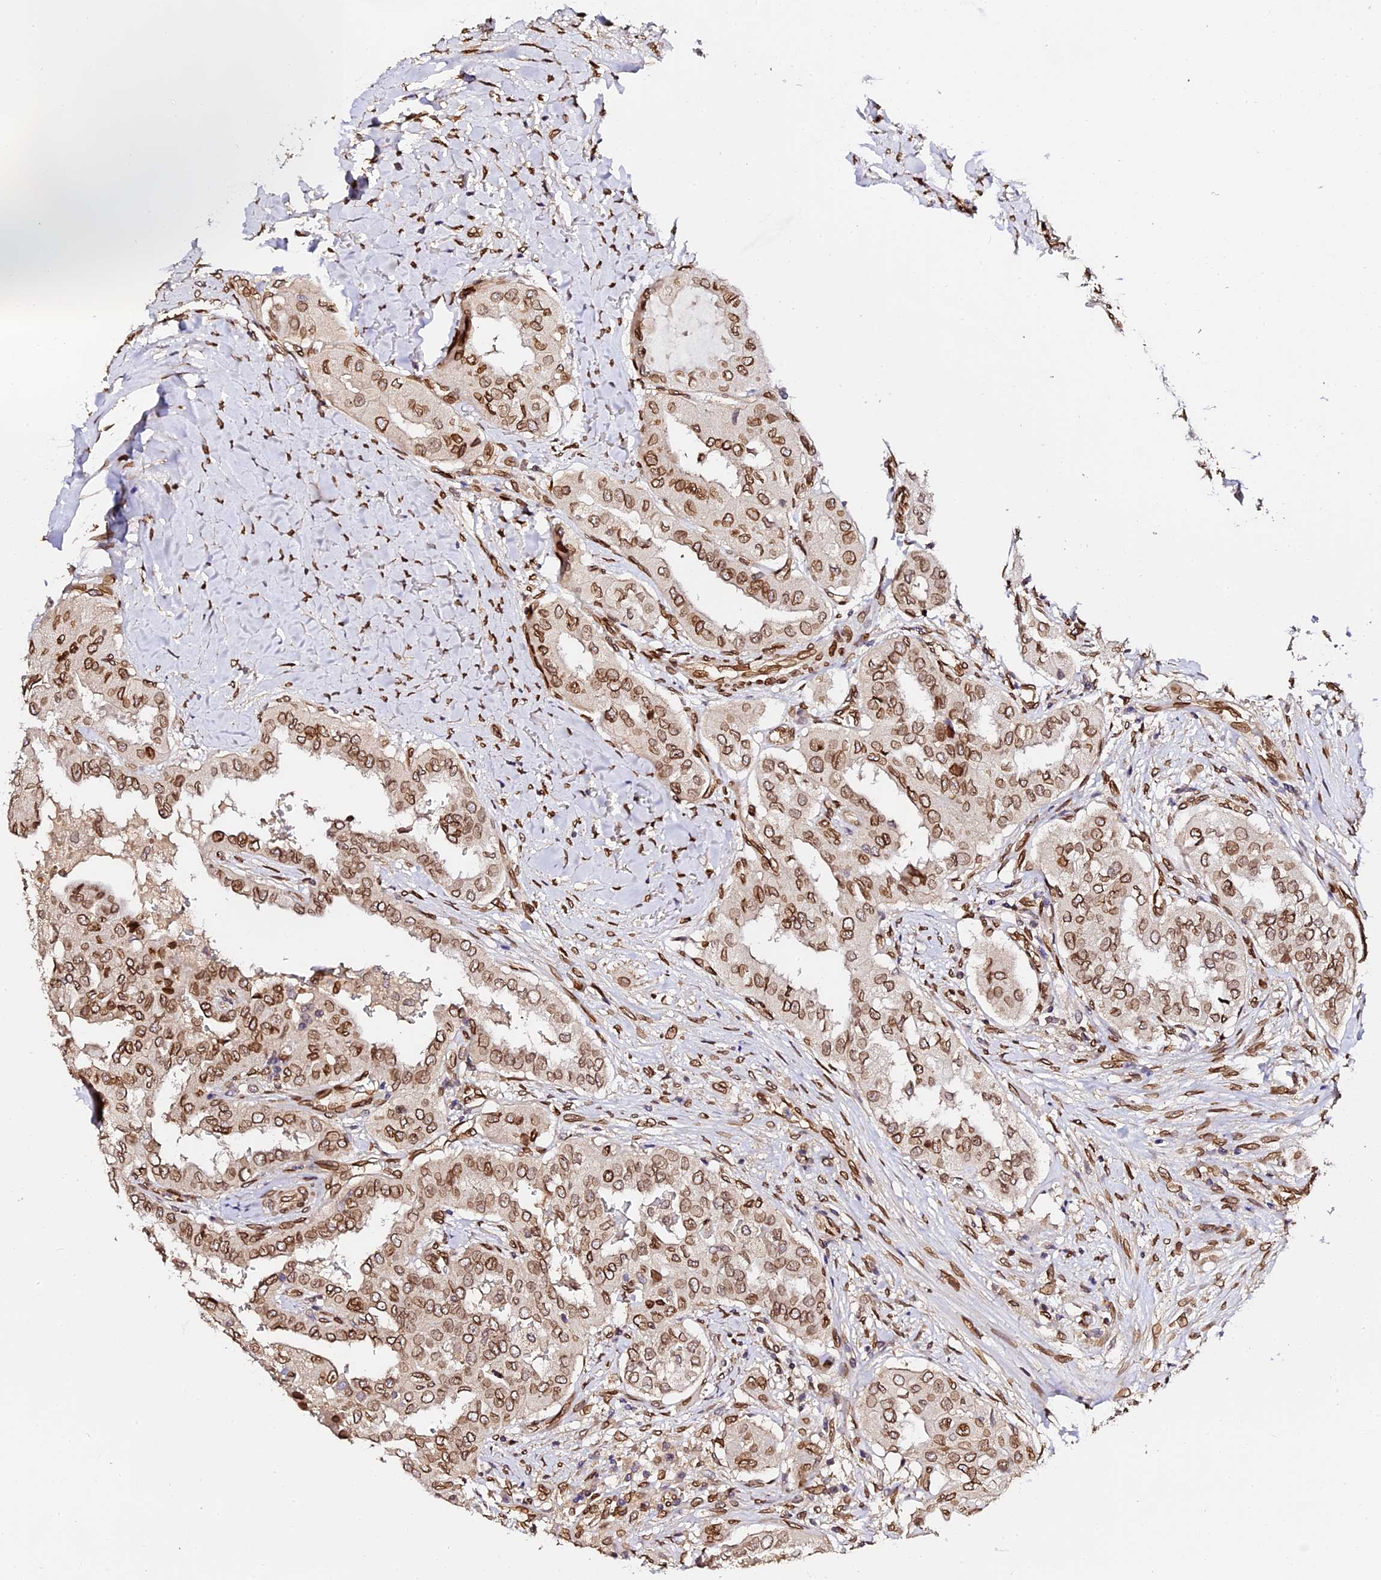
{"staining": {"intensity": "strong", "quantity": ">75%", "location": "cytoplasmic/membranous,nuclear"}, "tissue": "thyroid cancer", "cell_type": "Tumor cells", "image_type": "cancer", "snomed": [{"axis": "morphology", "description": "Papillary adenocarcinoma, NOS"}, {"axis": "topography", "description": "Thyroid gland"}], "caption": "This image demonstrates immunohistochemistry (IHC) staining of thyroid cancer, with high strong cytoplasmic/membranous and nuclear staining in approximately >75% of tumor cells.", "gene": "ANAPC5", "patient": {"sex": "female", "age": 59}}